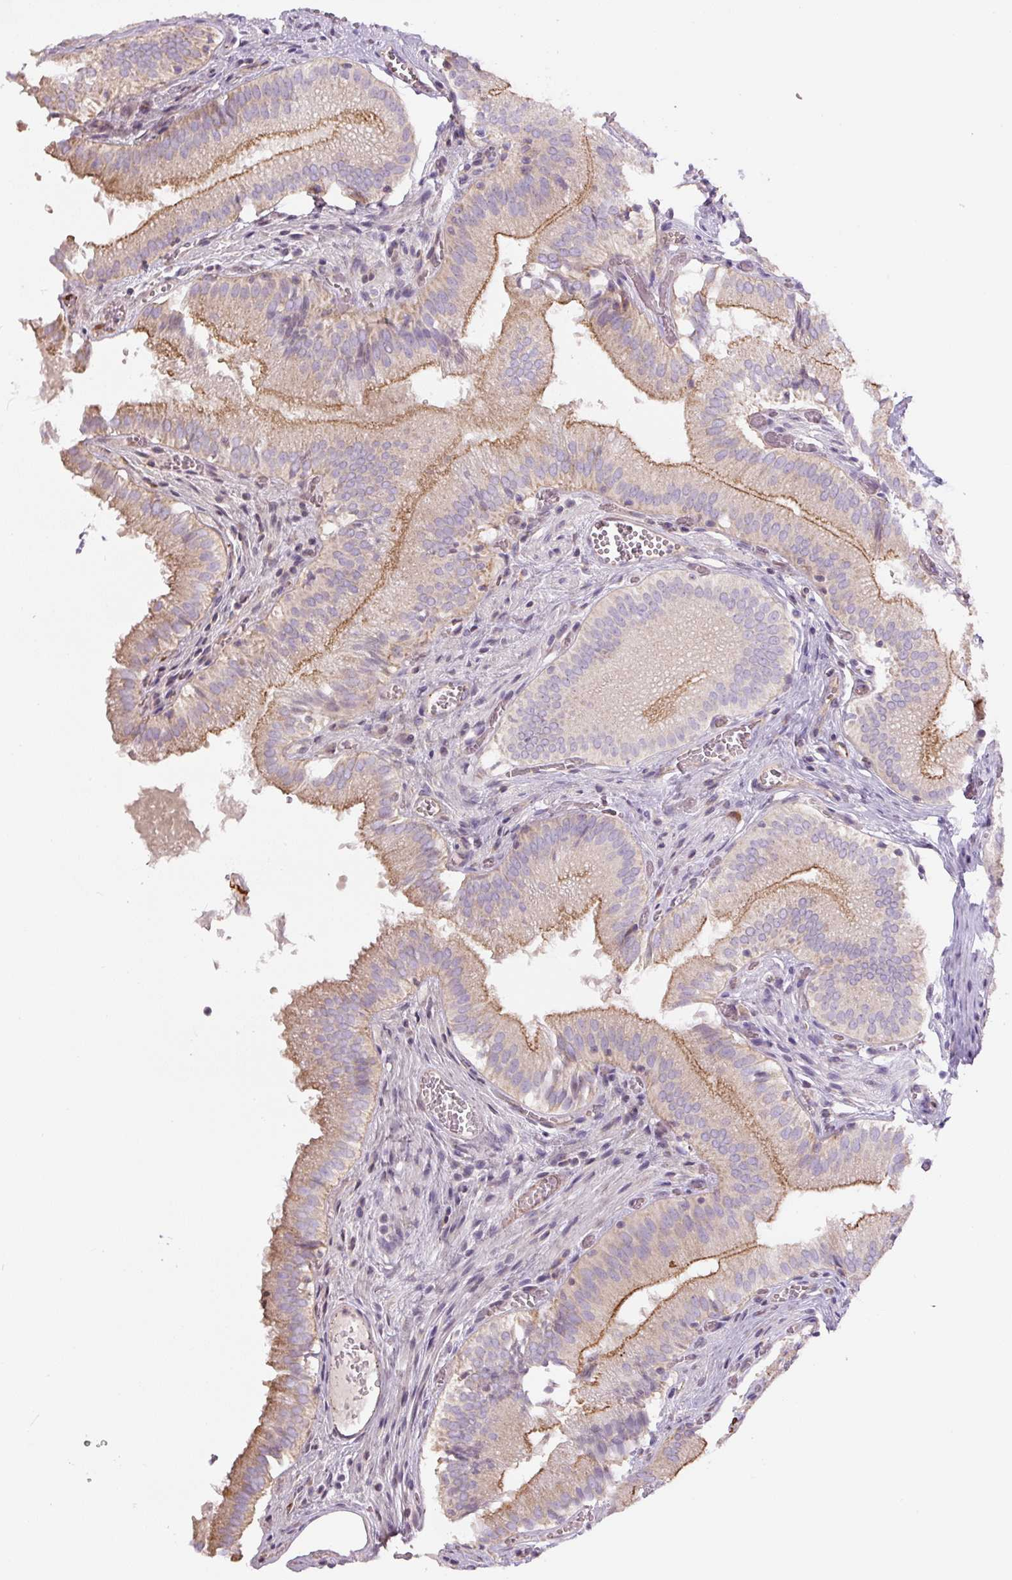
{"staining": {"intensity": "moderate", "quantity": ">75%", "location": "cytoplasmic/membranous"}, "tissue": "gallbladder", "cell_type": "Glandular cells", "image_type": "normal", "snomed": [{"axis": "morphology", "description": "Normal tissue, NOS"}, {"axis": "topography", "description": "Gallbladder"}, {"axis": "topography", "description": "Peripheral nerve tissue"}], "caption": "IHC staining of benign gallbladder, which demonstrates medium levels of moderate cytoplasmic/membranous expression in approximately >75% of glandular cells indicating moderate cytoplasmic/membranous protein positivity. The staining was performed using DAB (3,3'-diaminobenzidine) (brown) for protein detection and nuclei were counterstained in hematoxylin (blue).", "gene": "CCNI2", "patient": {"sex": "male", "age": 17}}